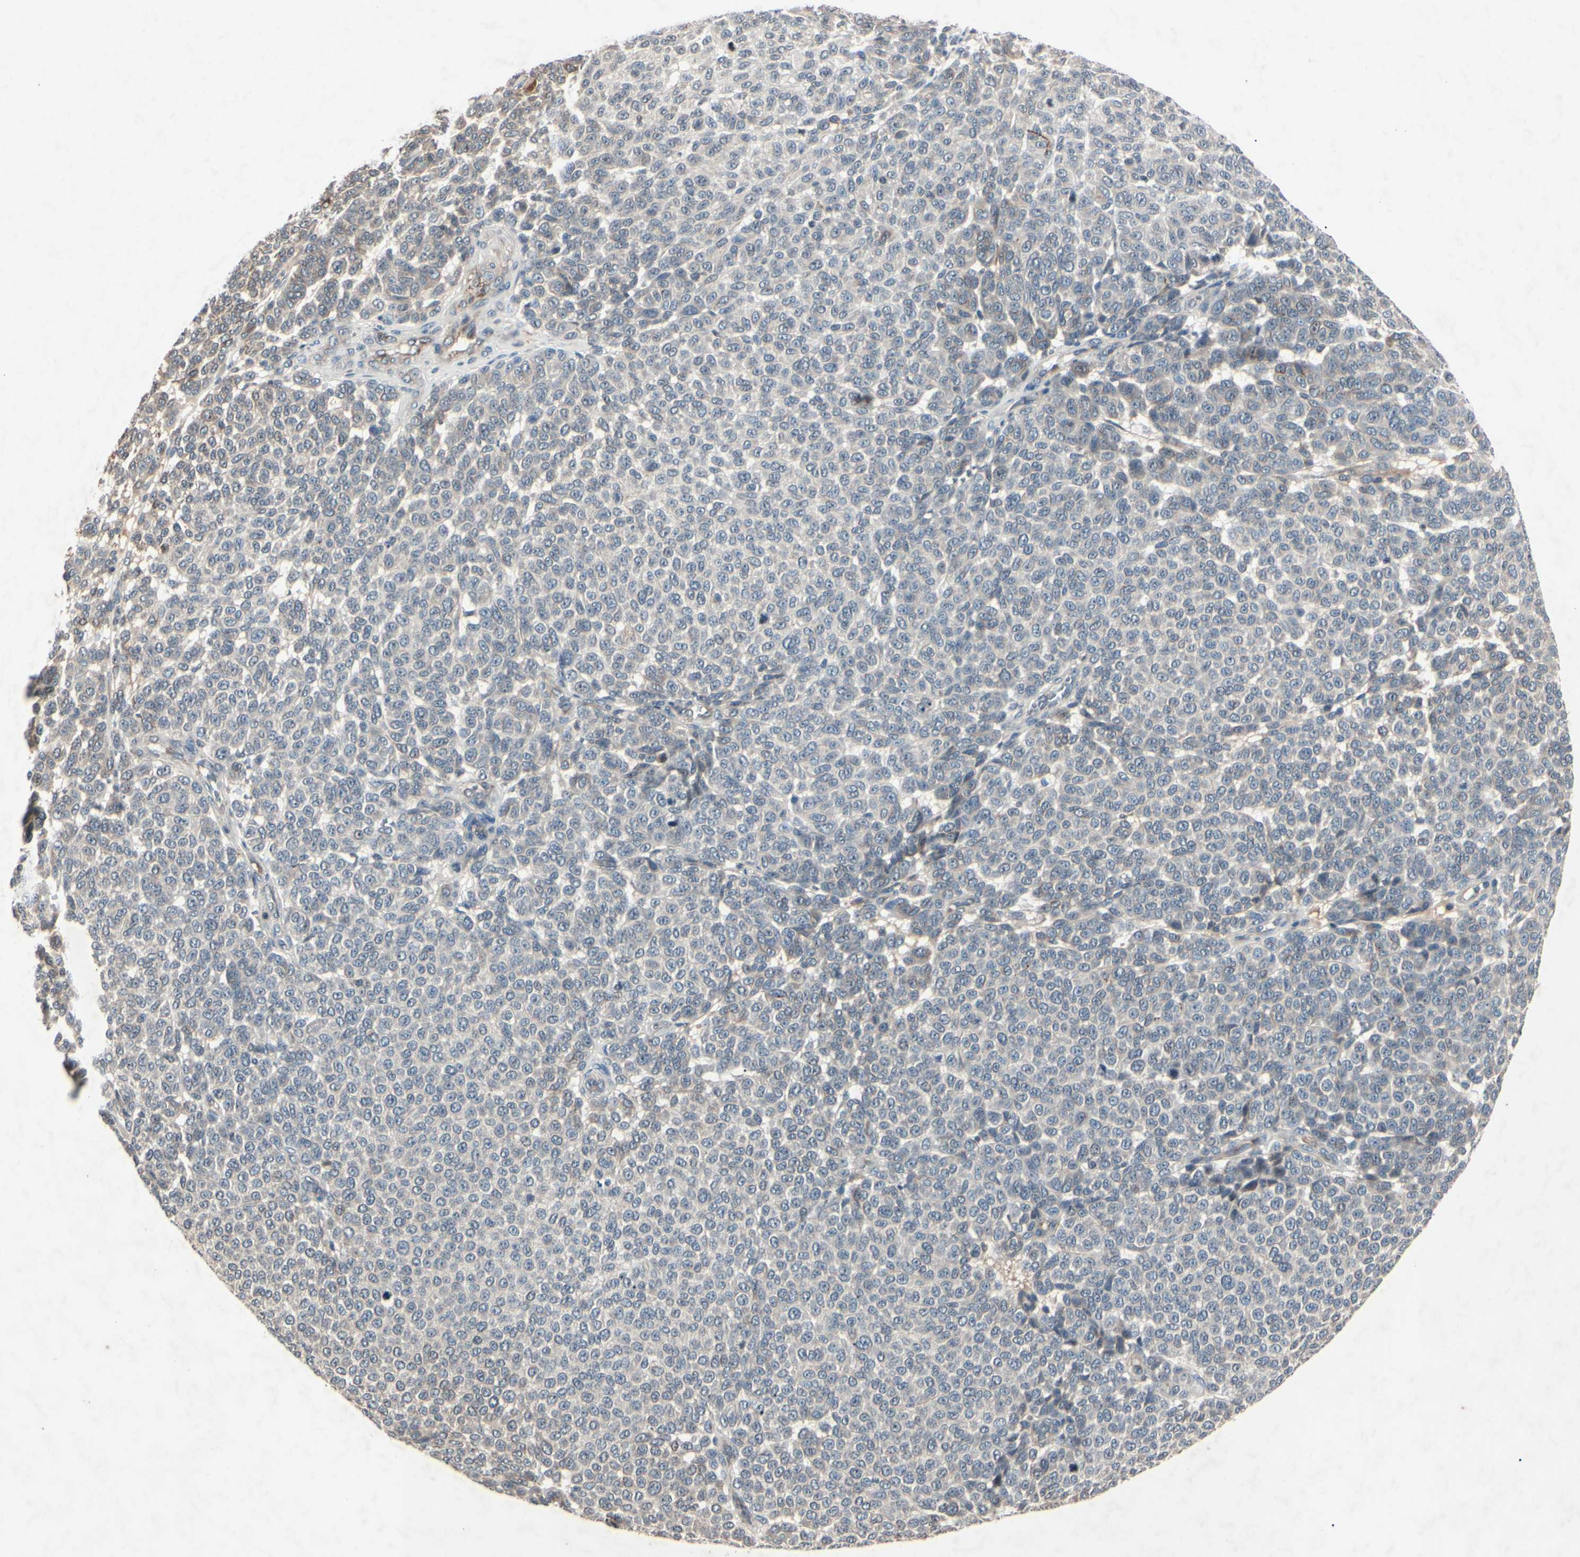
{"staining": {"intensity": "negative", "quantity": "none", "location": "none"}, "tissue": "melanoma", "cell_type": "Tumor cells", "image_type": "cancer", "snomed": [{"axis": "morphology", "description": "Malignant melanoma, NOS"}, {"axis": "topography", "description": "Skin"}], "caption": "A high-resolution histopathology image shows immunohistochemistry staining of malignant melanoma, which displays no significant expression in tumor cells.", "gene": "AEBP1", "patient": {"sex": "male", "age": 59}}